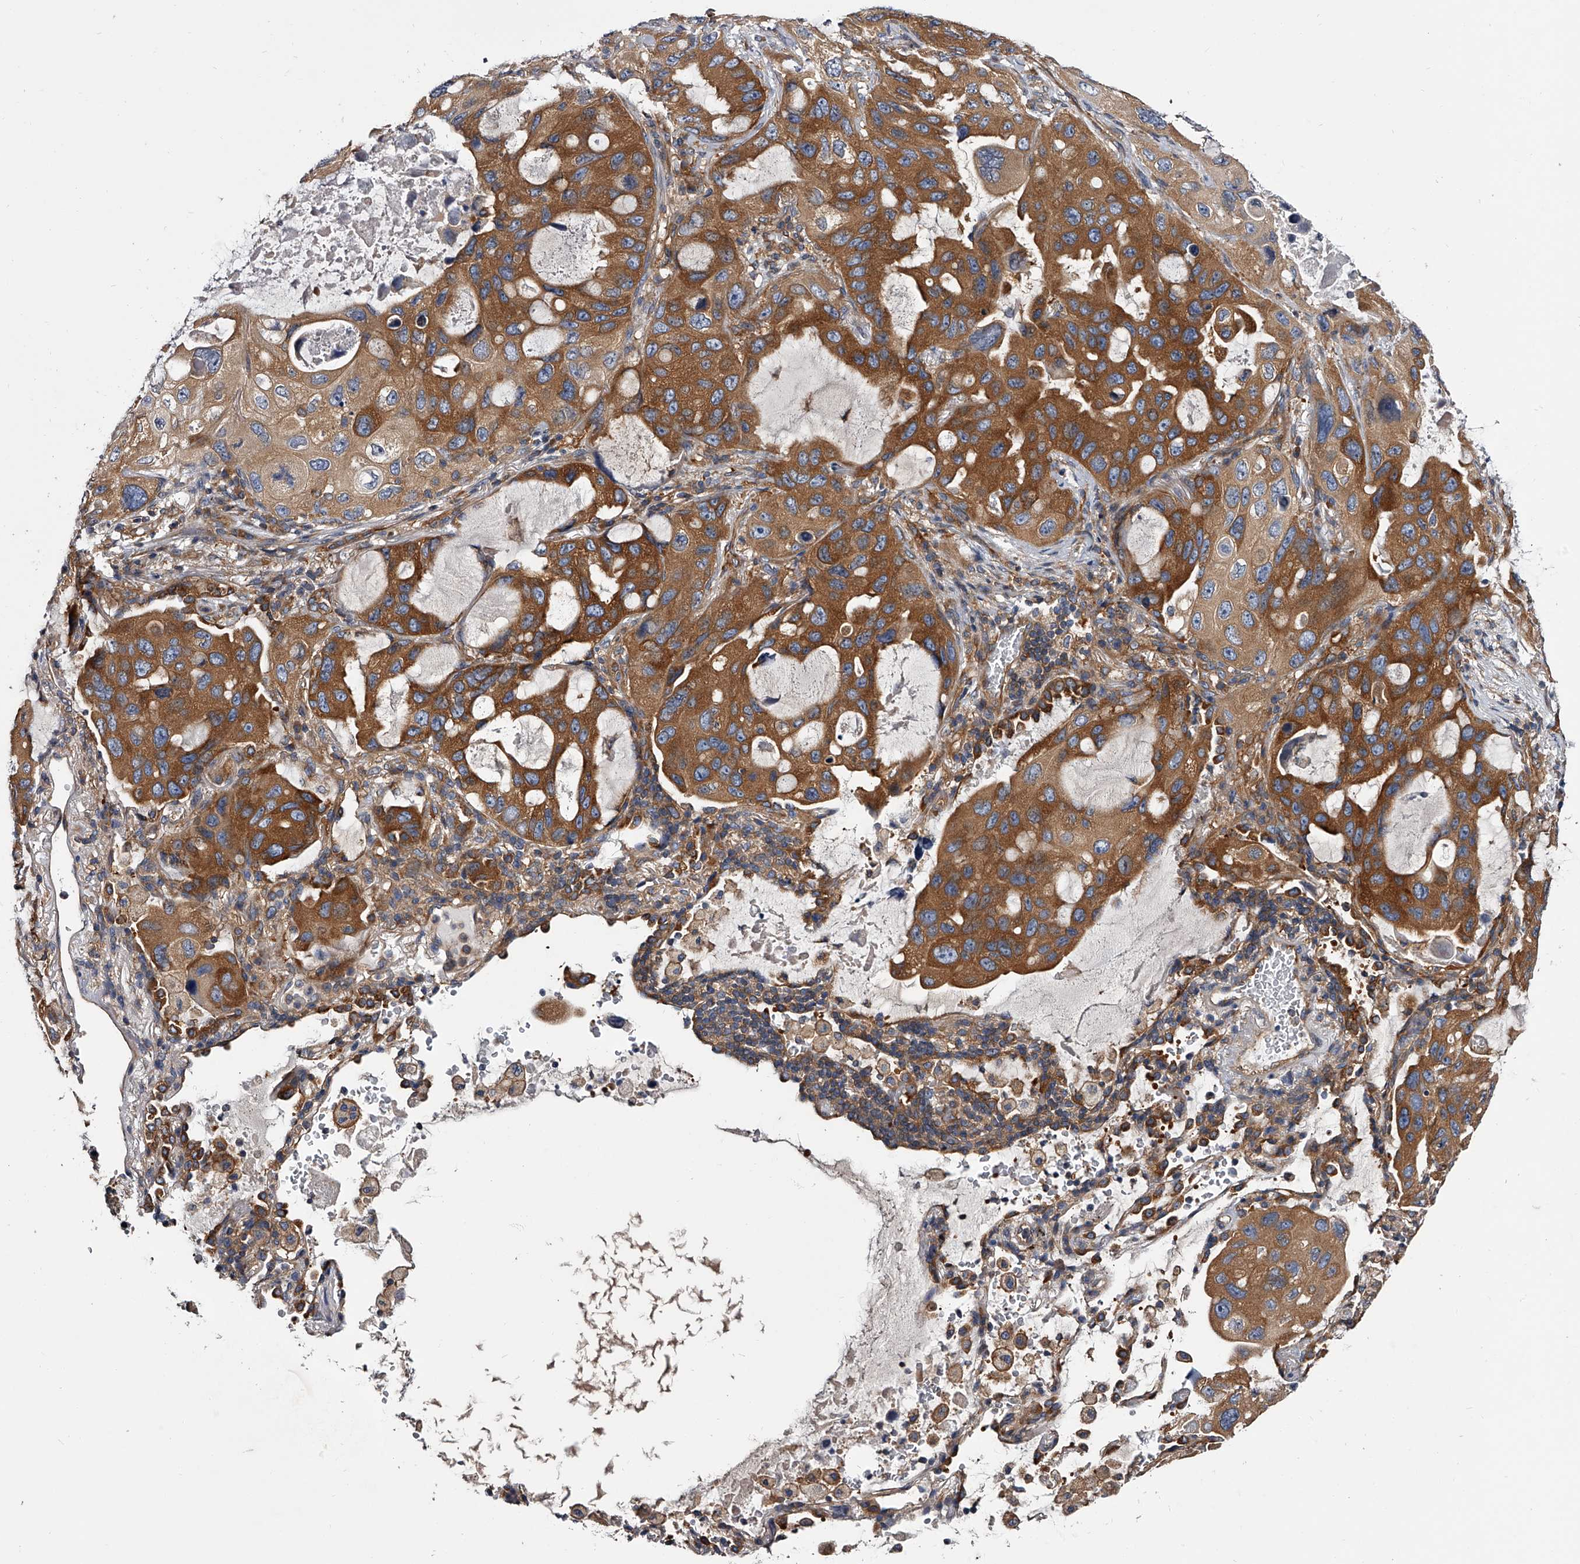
{"staining": {"intensity": "strong", "quantity": "25%-75%", "location": "cytoplasmic/membranous"}, "tissue": "lung cancer", "cell_type": "Tumor cells", "image_type": "cancer", "snomed": [{"axis": "morphology", "description": "Squamous cell carcinoma, NOS"}, {"axis": "topography", "description": "Lung"}], "caption": "Lung cancer was stained to show a protein in brown. There is high levels of strong cytoplasmic/membranous positivity in about 25%-75% of tumor cells. (brown staining indicates protein expression, while blue staining denotes nuclei).", "gene": "GAPVD1", "patient": {"sex": "female", "age": 73}}